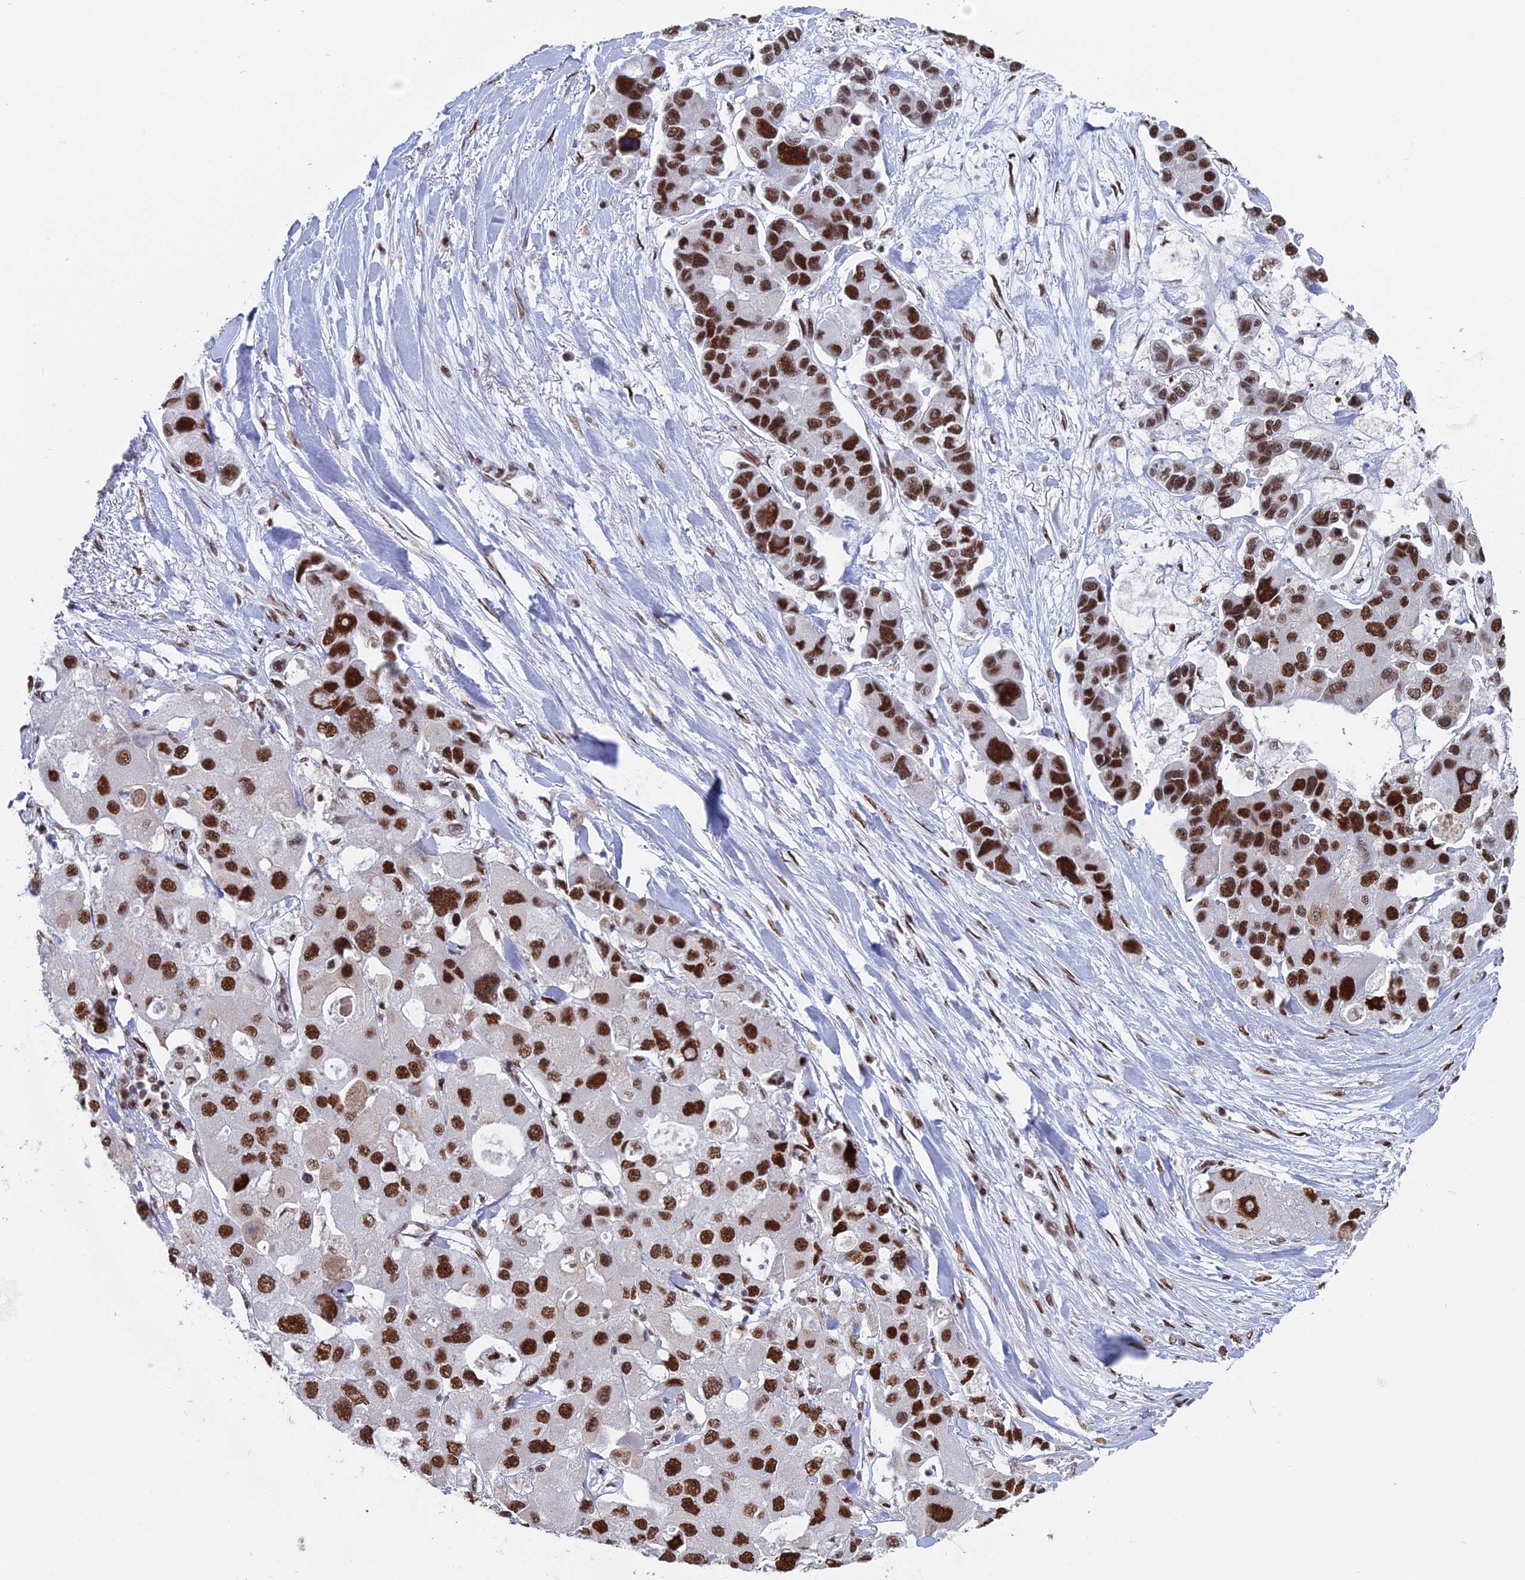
{"staining": {"intensity": "strong", "quantity": ">75%", "location": "nuclear"}, "tissue": "lung cancer", "cell_type": "Tumor cells", "image_type": "cancer", "snomed": [{"axis": "morphology", "description": "Adenocarcinoma, NOS"}, {"axis": "topography", "description": "Lung"}], "caption": "A high-resolution photomicrograph shows IHC staining of adenocarcinoma (lung), which reveals strong nuclear positivity in approximately >75% of tumor cells. (brown staining indicates protein expression, while blue staining denotes nuclei).", "gene": "SF3B3", "patient": {"sex": "female", "age": 54}}